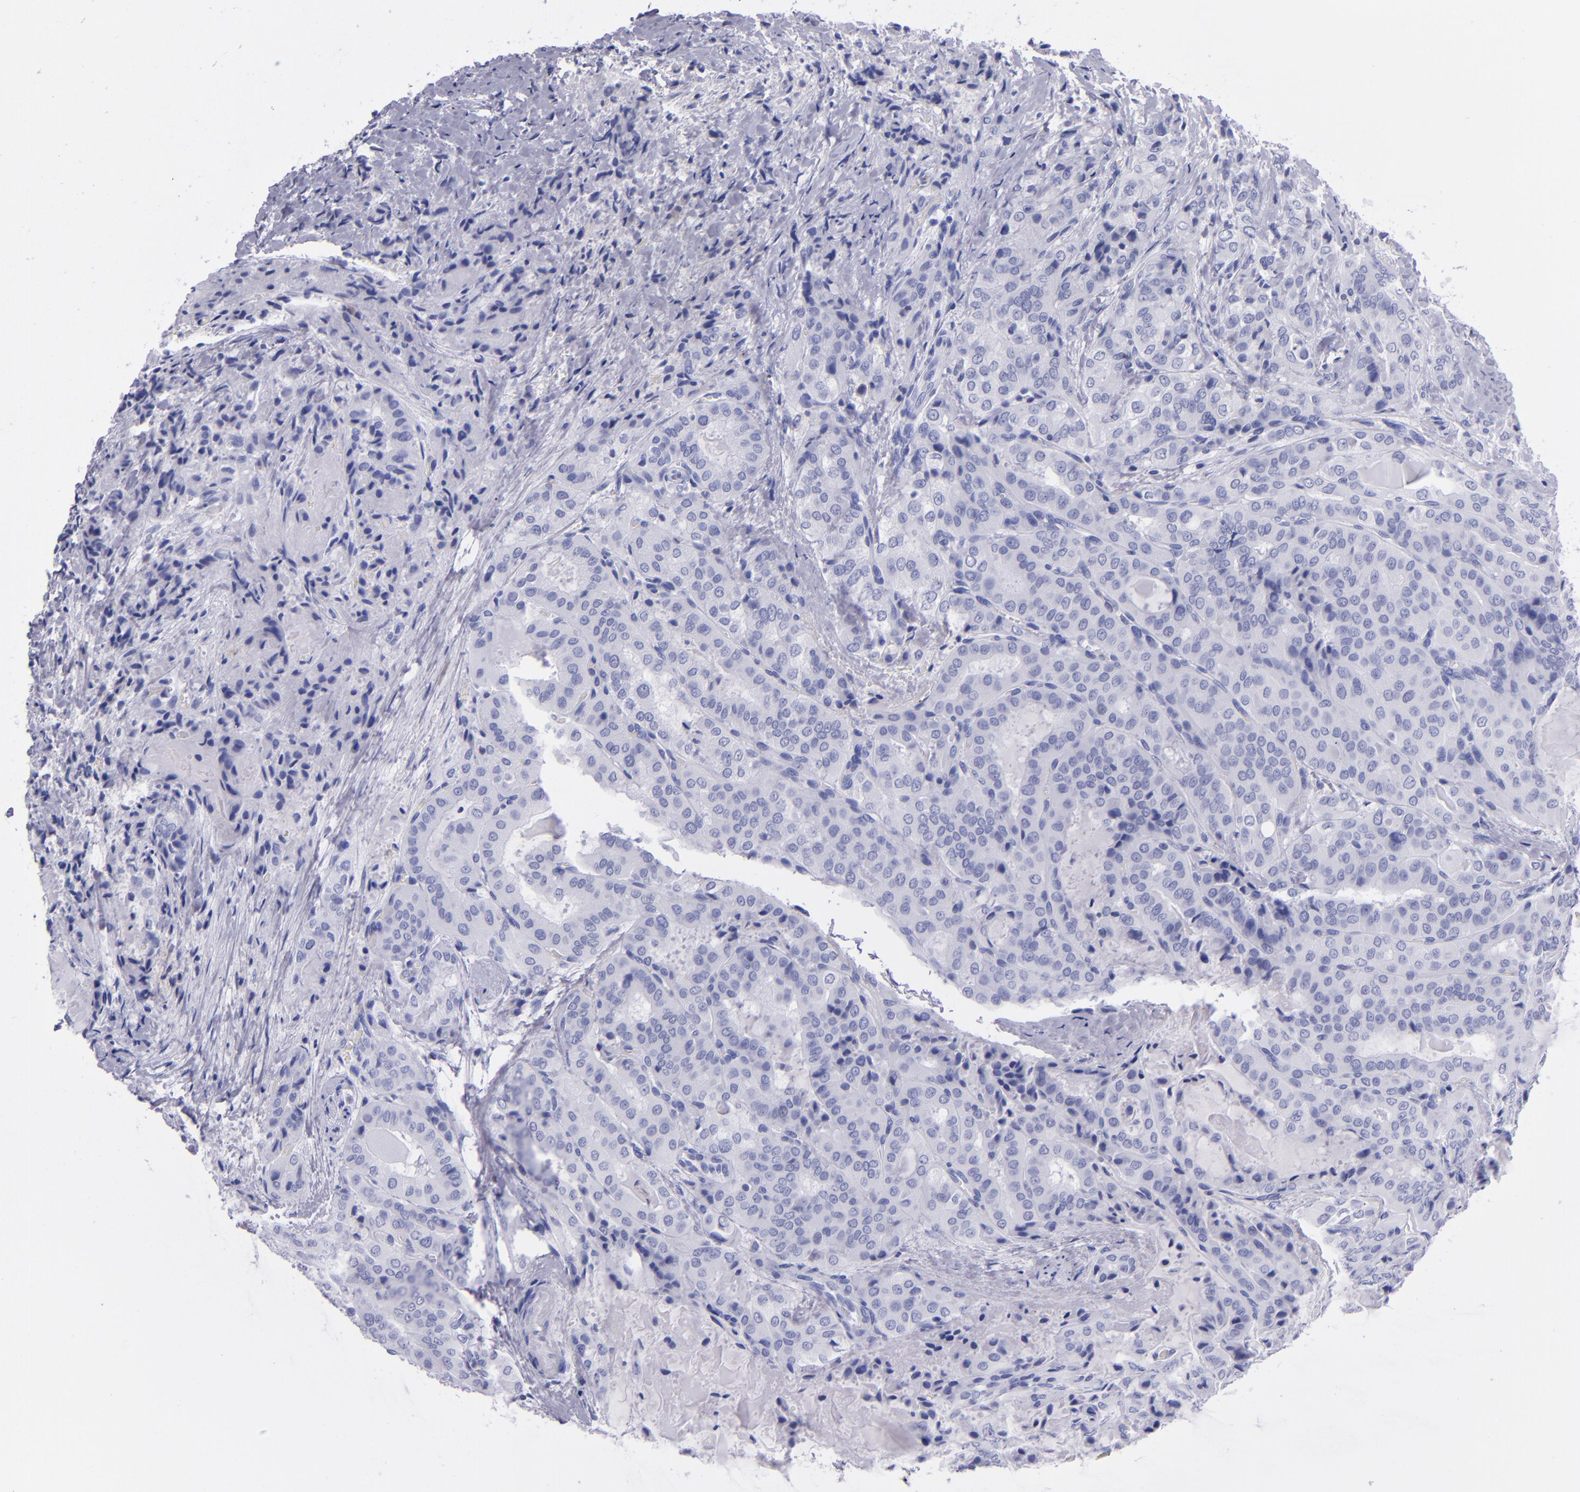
{"staining": {"intensity": "negative", "quantity": "none", "location": "none"}, "tissue": "thyroid cancer", "cell_type": "Tumor cells", "image_type": "cancer", "snomed": [{"axis": "morphology", "description": "Papillary adenocarcinoma, NOS"}, {"axis": "topography", "description": "Thyroid gland"}], "caption": "DAB immunohistochemical staining of thyroid cancer (papillary adenocarcinoma) shows no significant expression in tumor cells. The staining was performed using DAB (3,3'-diaminobenzidine) to visualize the protein expression in brown, while the nuclei were stained in blue with hematoxylin (Magnification: 20x).", "gene": "CD37", "patient": {"sex": "female", "age": 71}}